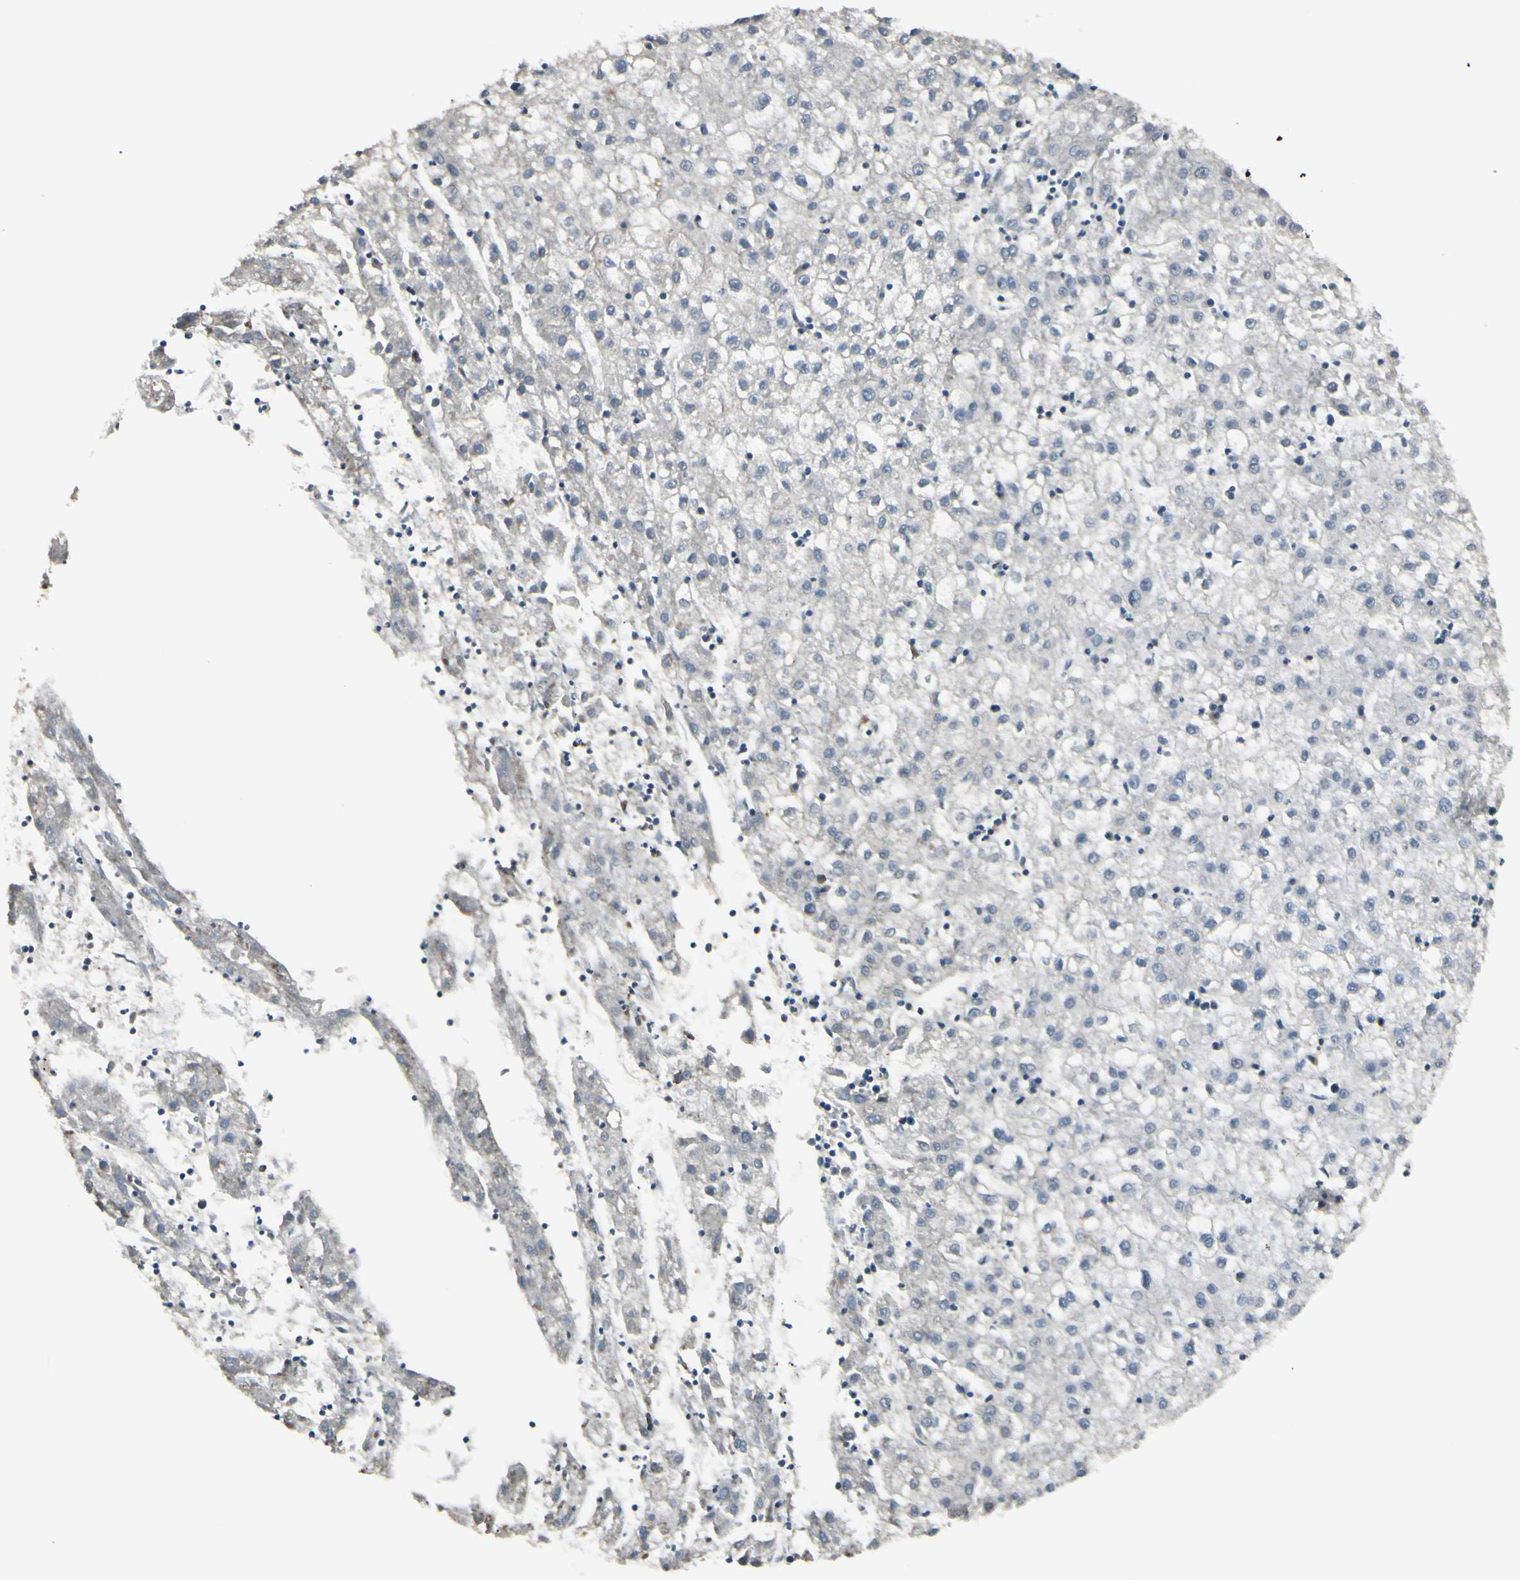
{"staining": {"intensity": "negative", "quantity": "none", "location": "none"}, "tissue": "liver cancer", "cell_type": "Tumor cells", "image_type": "cancer", "snomed": [{"axis": "morphology", "description": "Carcinoma, Hepatocellular, NOS"}, {"axis": "topography", "description": "Liver"}], "caption": "Immunohistochemistry (IHC) photomicrograph of human hepatocellular carcinoma (liver) stained for a protein (brown), which shows no positivity in tumor cells. The staining was performed using DAB to visualize the protein expression in brown, while the nuclei were stained in blue with hematoxylin (Magnification: 20x).", "gene": "PPP3CB", "patient": {"sex": "male", "age": 72}}